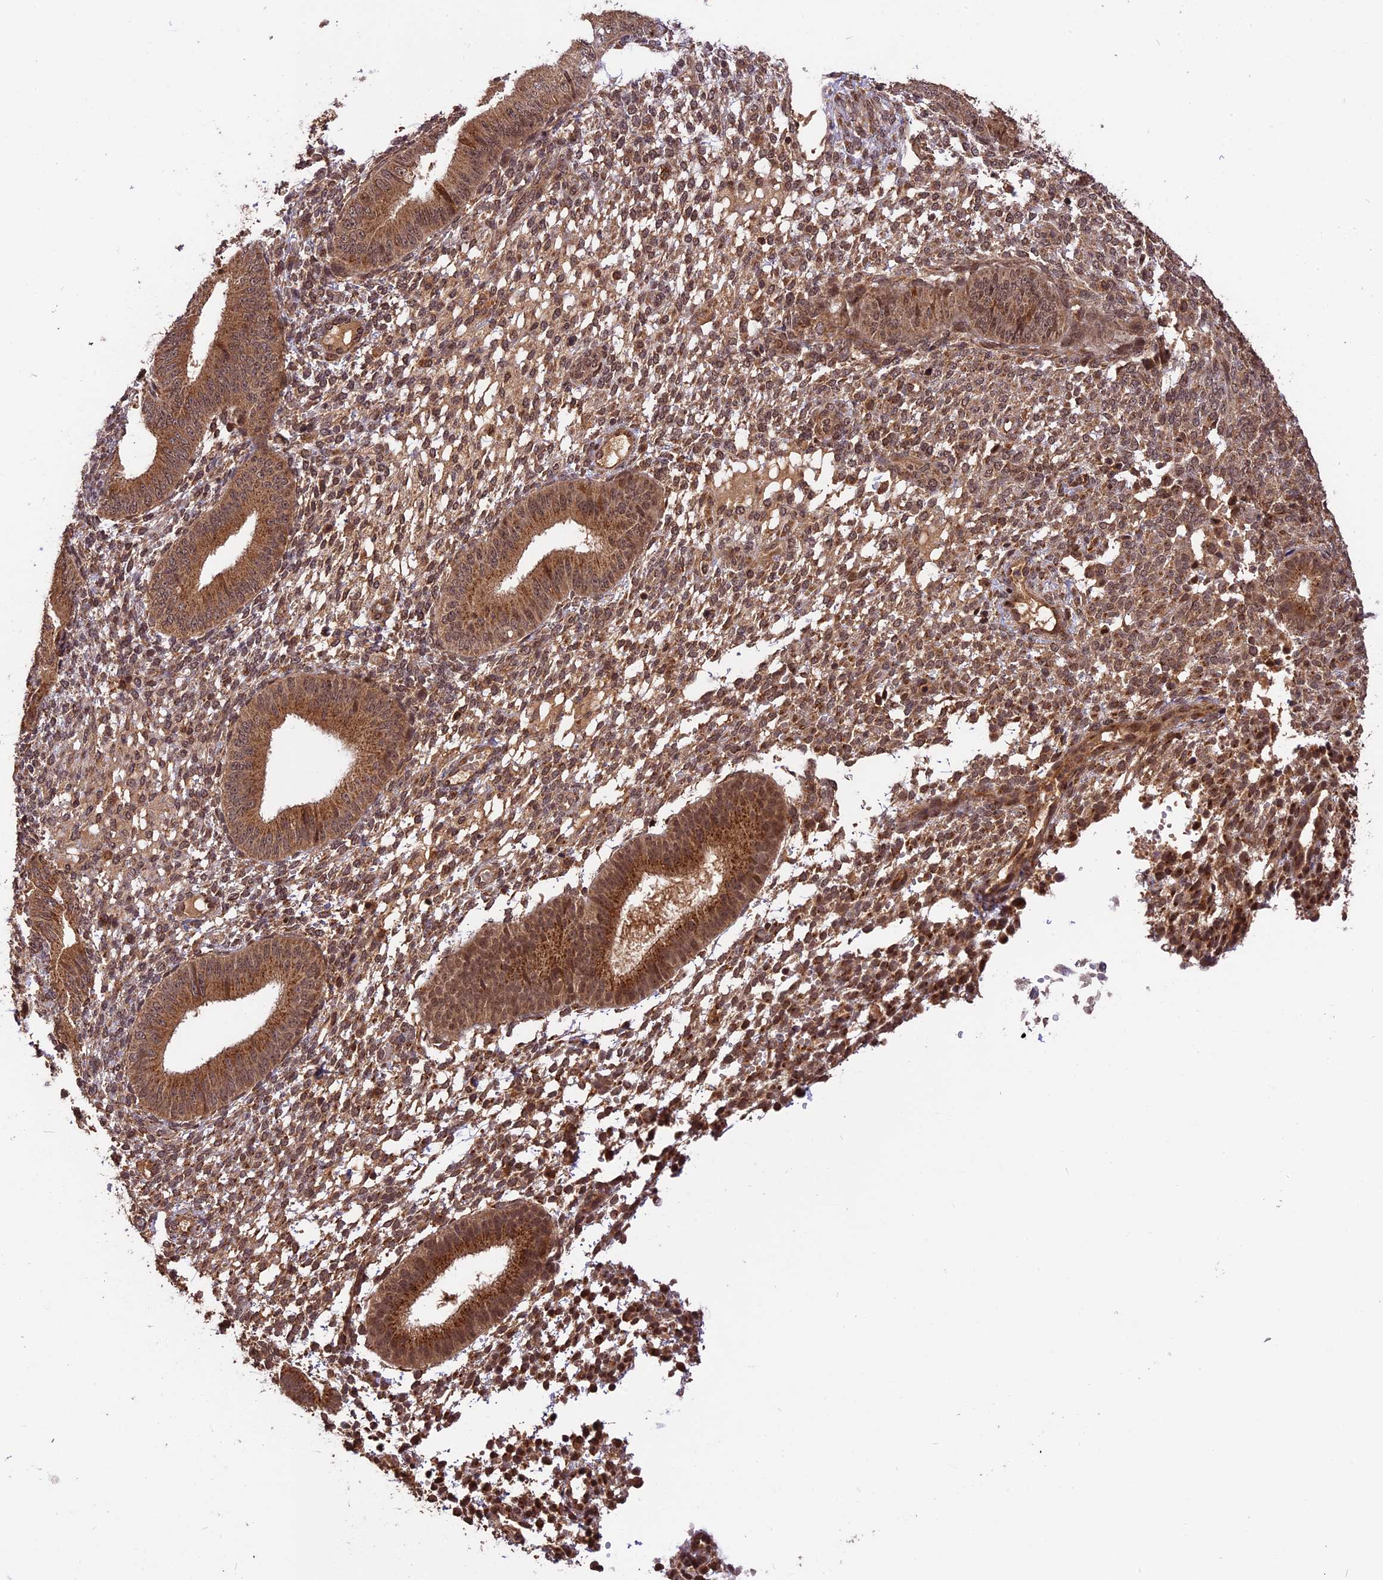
{"staining": {"intensity": "moderate", "quantity": "25%-75%", "location": "cytoplasmic/membranous"}, "tissue": "endometrium", "cell_type": "Cells in endometrial stroma", "image_type": "normal", "snomed": [{"axis": "morphology", "description": "Normal tissue, NOS"}, {"axis": "topography", "description": "Endometrium"}], "caption": "Protein positivity by immunohistochemistry (IHC) shows moderate cytoplasmic/membranous expression in approximately 25%-75% of cells in endometrial stroma in benign endometrium.", "gene": "ESCO1", "patient": {"sex": "female", "age": 49}}